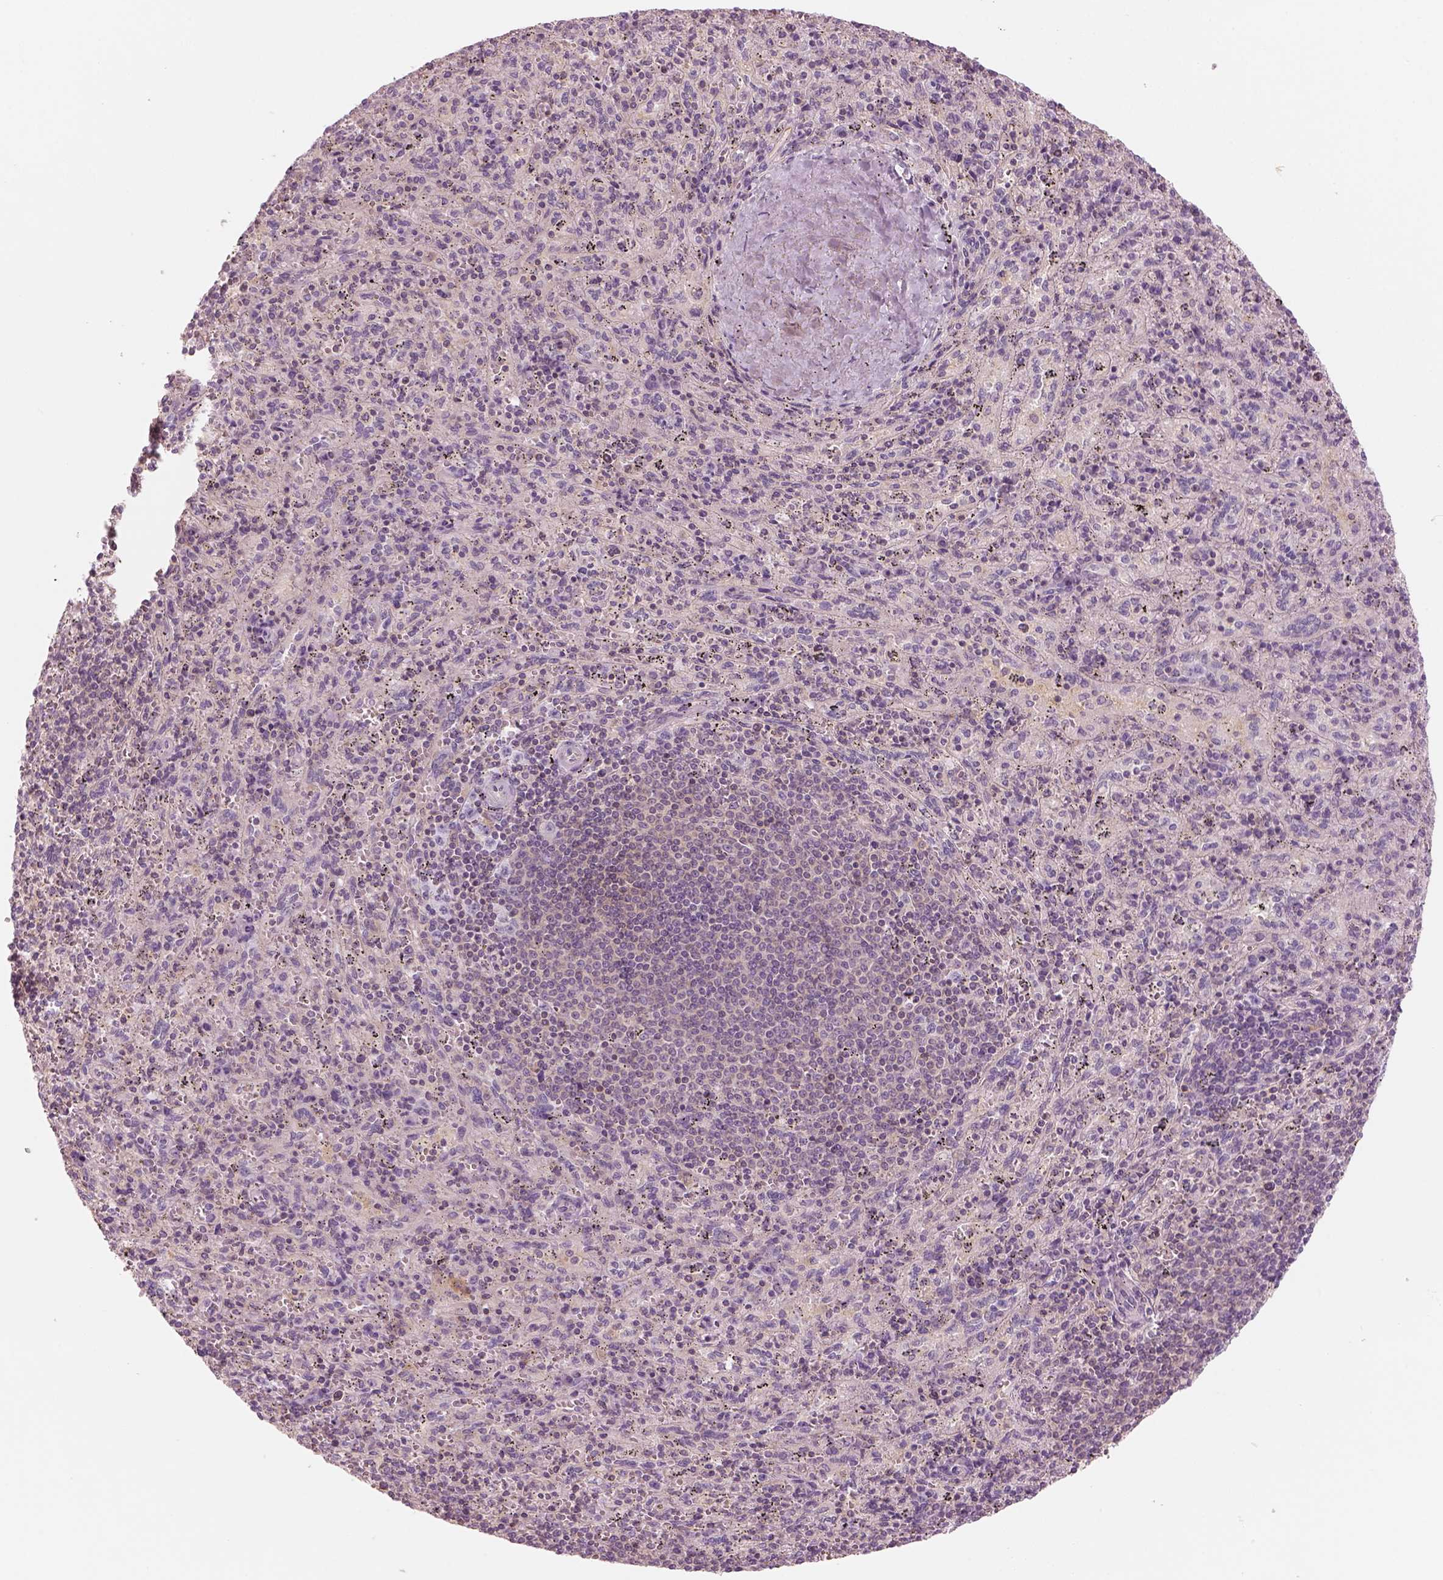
{"staining": {"intensity": "negative", "quantity": "none", "location": "none"}, "tissue": "spleen", "cell_type": "Cells in red pulp", "image_type": "normal", "snomed": [{"axis": "morphology", "description": "Normal tissue, NOS"}, {"axis": "topography", "description": "Spleen"}], "caption": "The IHC micrograph has no significant expression in cells in red pulp of spleen.", "gene": "SLC1A7", "patient": {"sex": "male", "age": 57}}